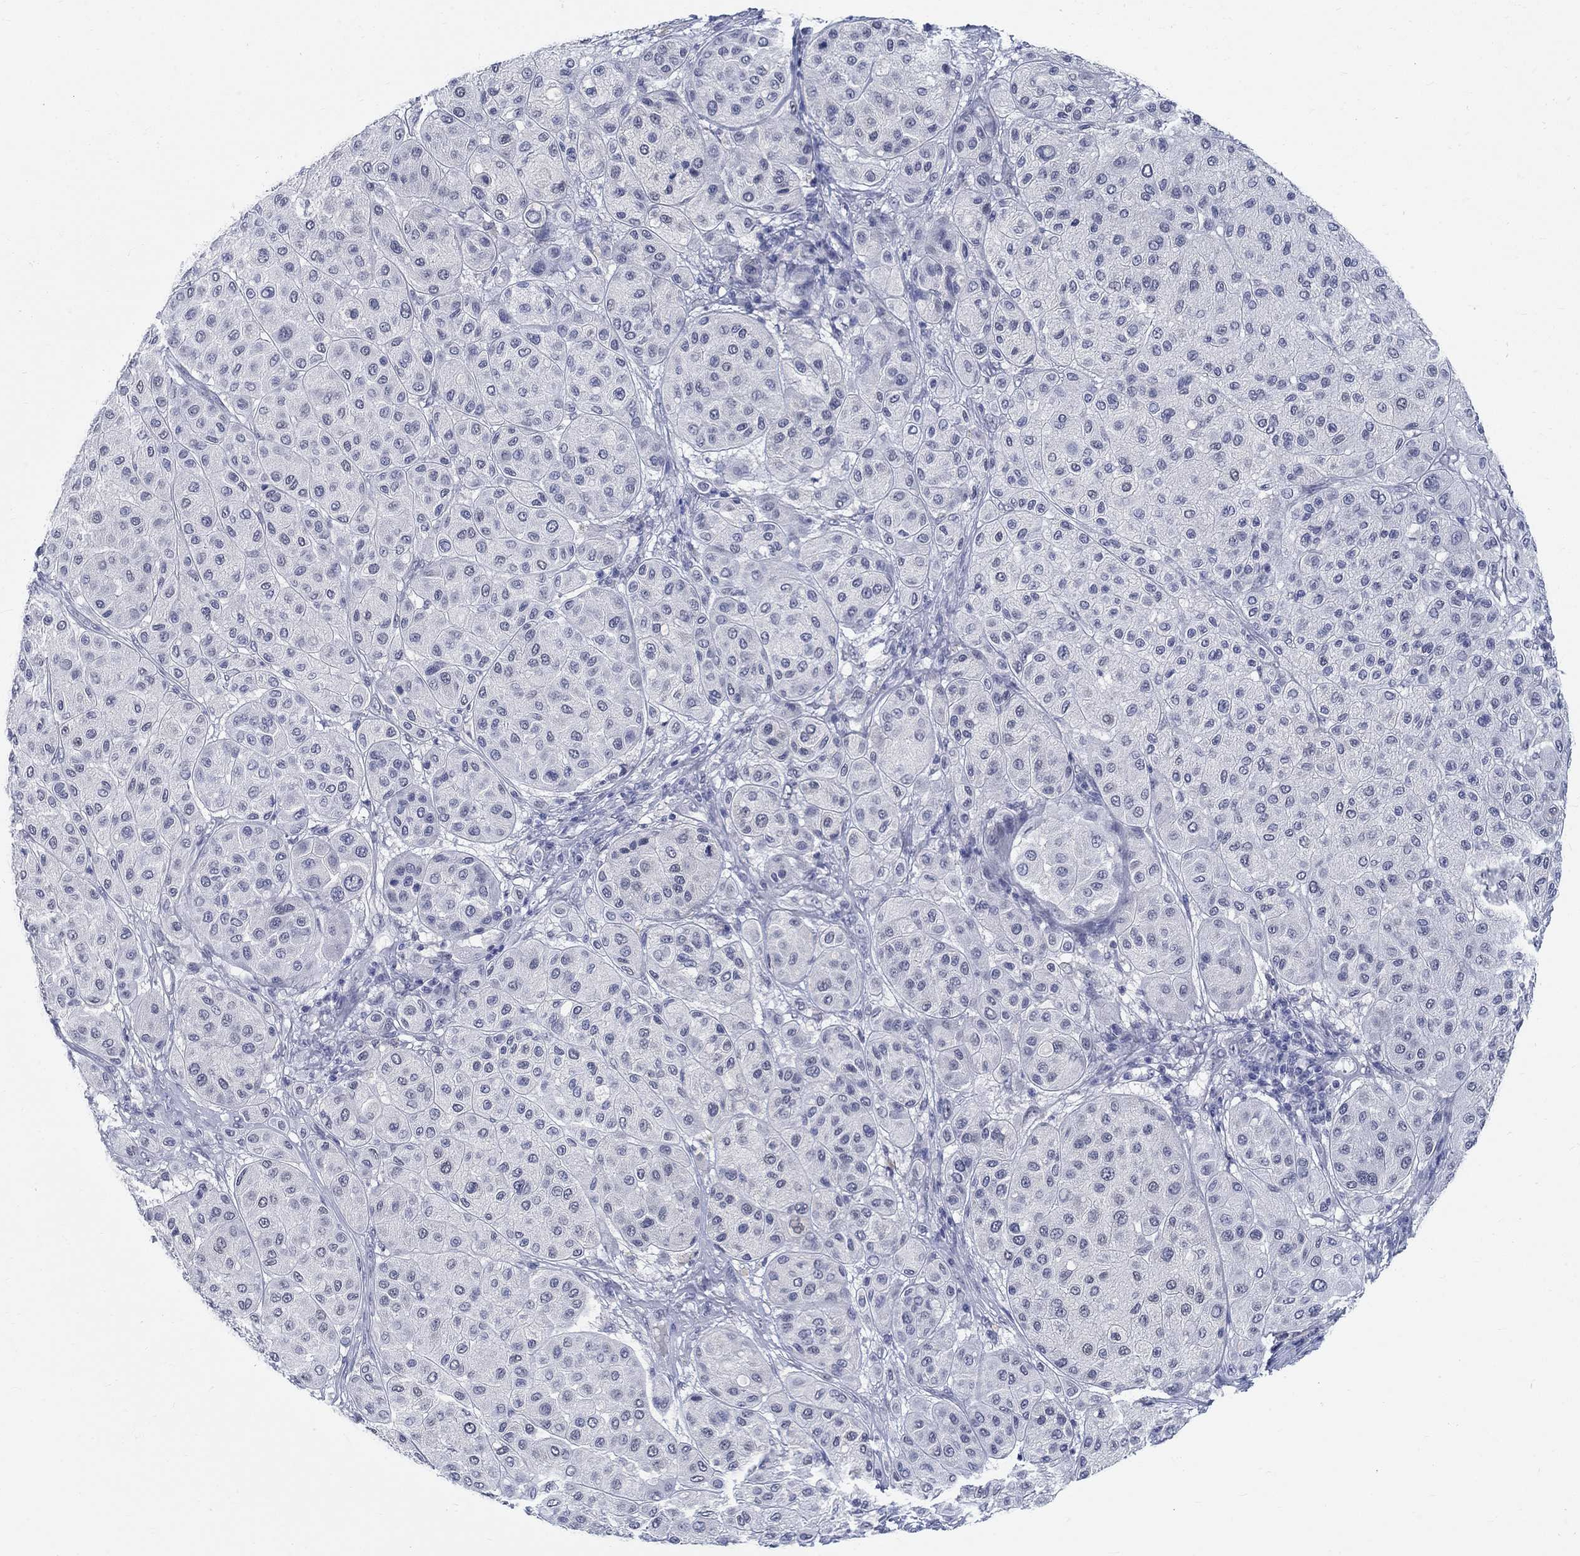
{"staining": {"intensity": "negative", "quantity": "none", "location": "none"}, "tissue": "melanoma", "cell_type": "Tumor cells", "image_type": "cancer", "snomed": [{"axis": "morphology", "description": "Malignant melanoma, Metastatic site"}, {"axis": "topography", "description": "Smooth muscle"}], "caption": "Tumor cells show no significant staining in malignant melanoma (metastatic site).", "gene": "ANKS1B", "patient": {"sex": "male", "age": 41}}